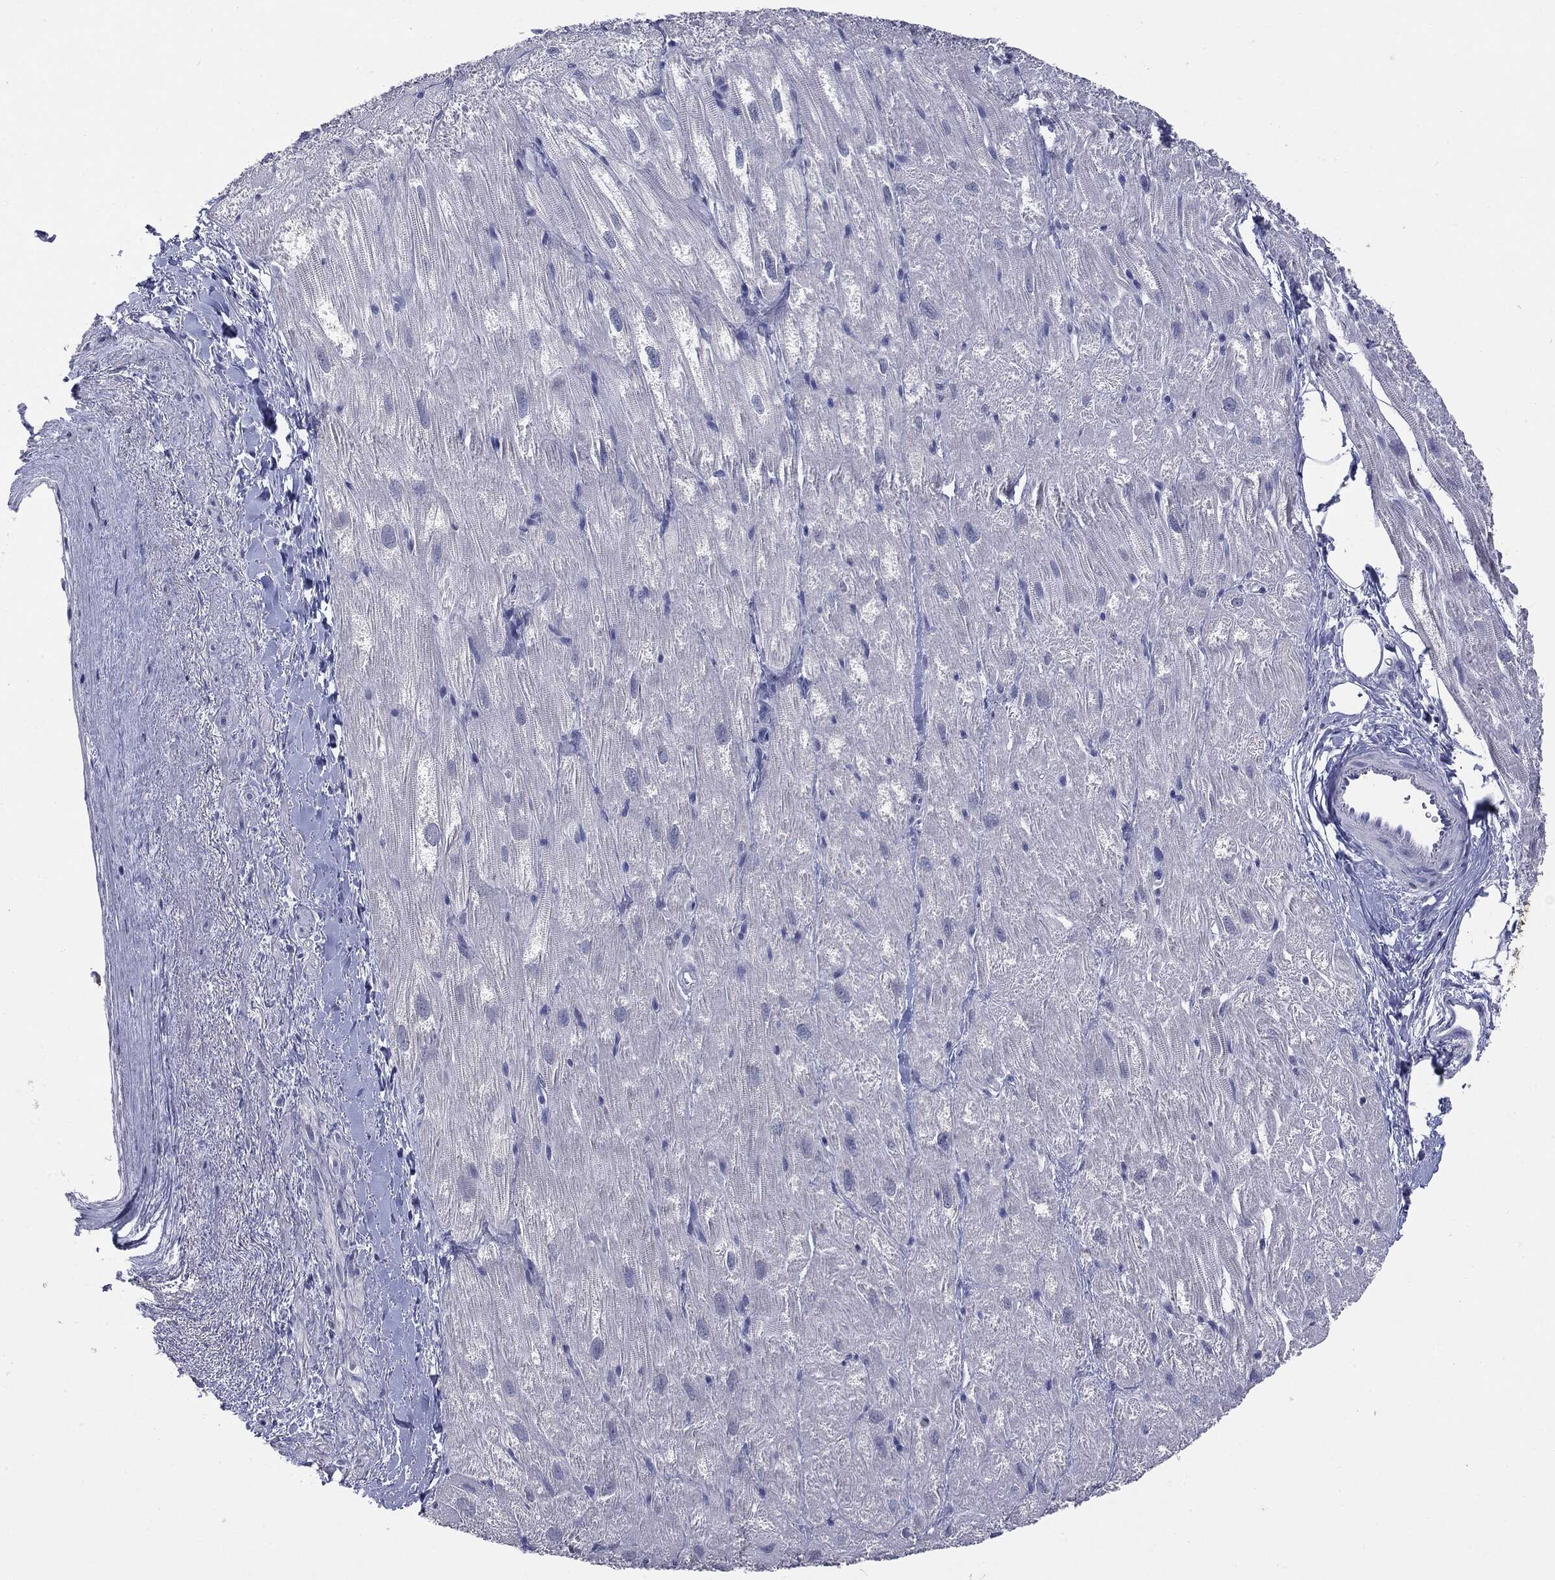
{"staining": {"intensity": "negative", "quantity": "none", "location": "none"}, "tissue": "heart muscle", "cell_type": "Cardiomyocytes", "image_type": "normal", "snomed": [{"axis": "morphology", "description": "Normal tissue, NOS"}, {"axis": "topography", "description": "Heart"}], "caption": "High power microscopy image of an immunohistochemistry (IHC) micrograph of benign heart muscle, revealing no significant expression in cardiomyocytes.", "gene": "TSHB", "patient": {"sex": "male", "age": 62}}